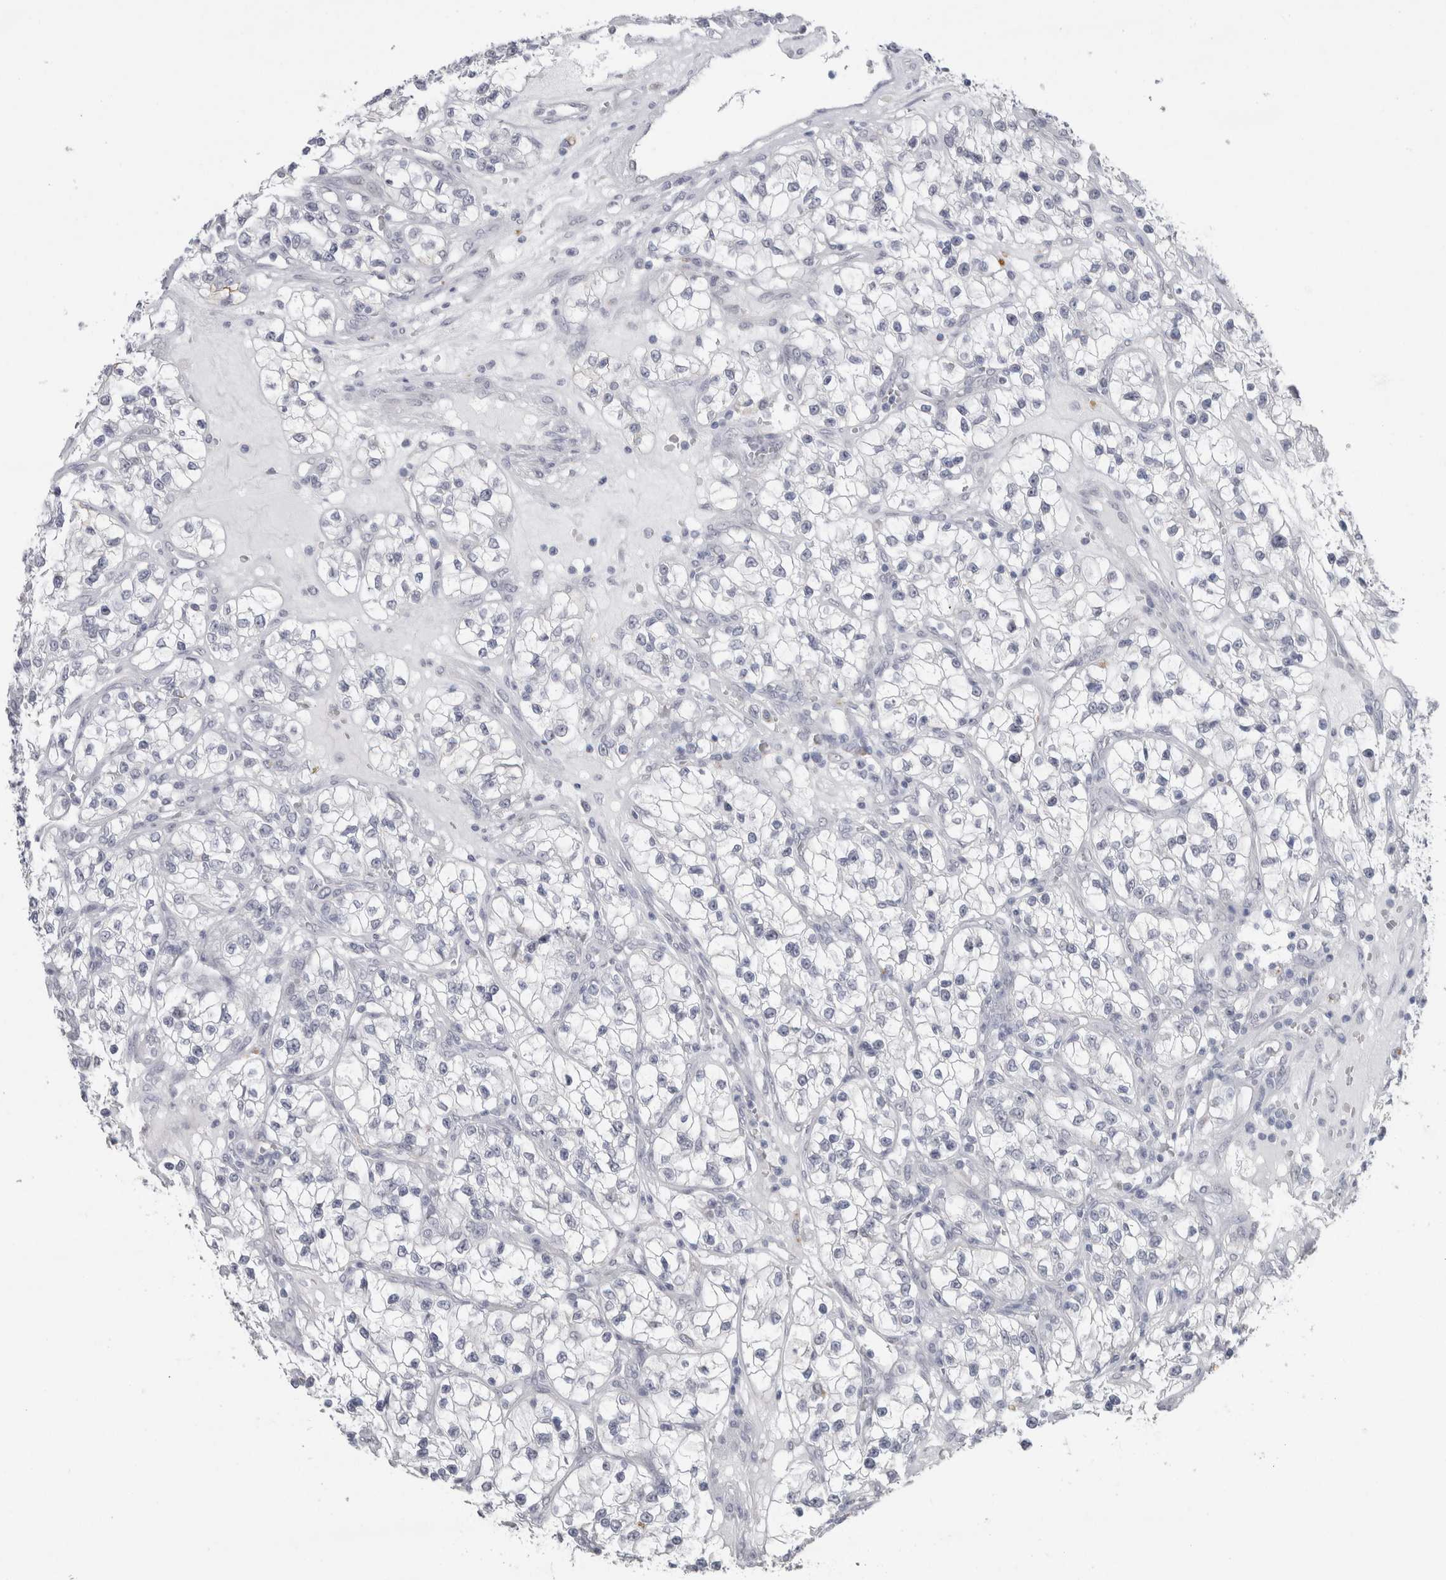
{"staining": {"intensity": "negative", "quantity": "none", "location": "none"}, "tissue": "renal cancer", "cell_type": "Tumor cells", "image_type": "cancer", "snomed": [{"axis": "morphology", "description": "Adenocarcinoma, NOS"}, {"axis": "topography", "description": "Kidney"}], "caption": "Immunohistochemical staining of human adenocarcinoma (renal) shows no significant positivity in tumor cells.", "gene": "CDH17", "patient": {"sex": "female", "age": 57}}